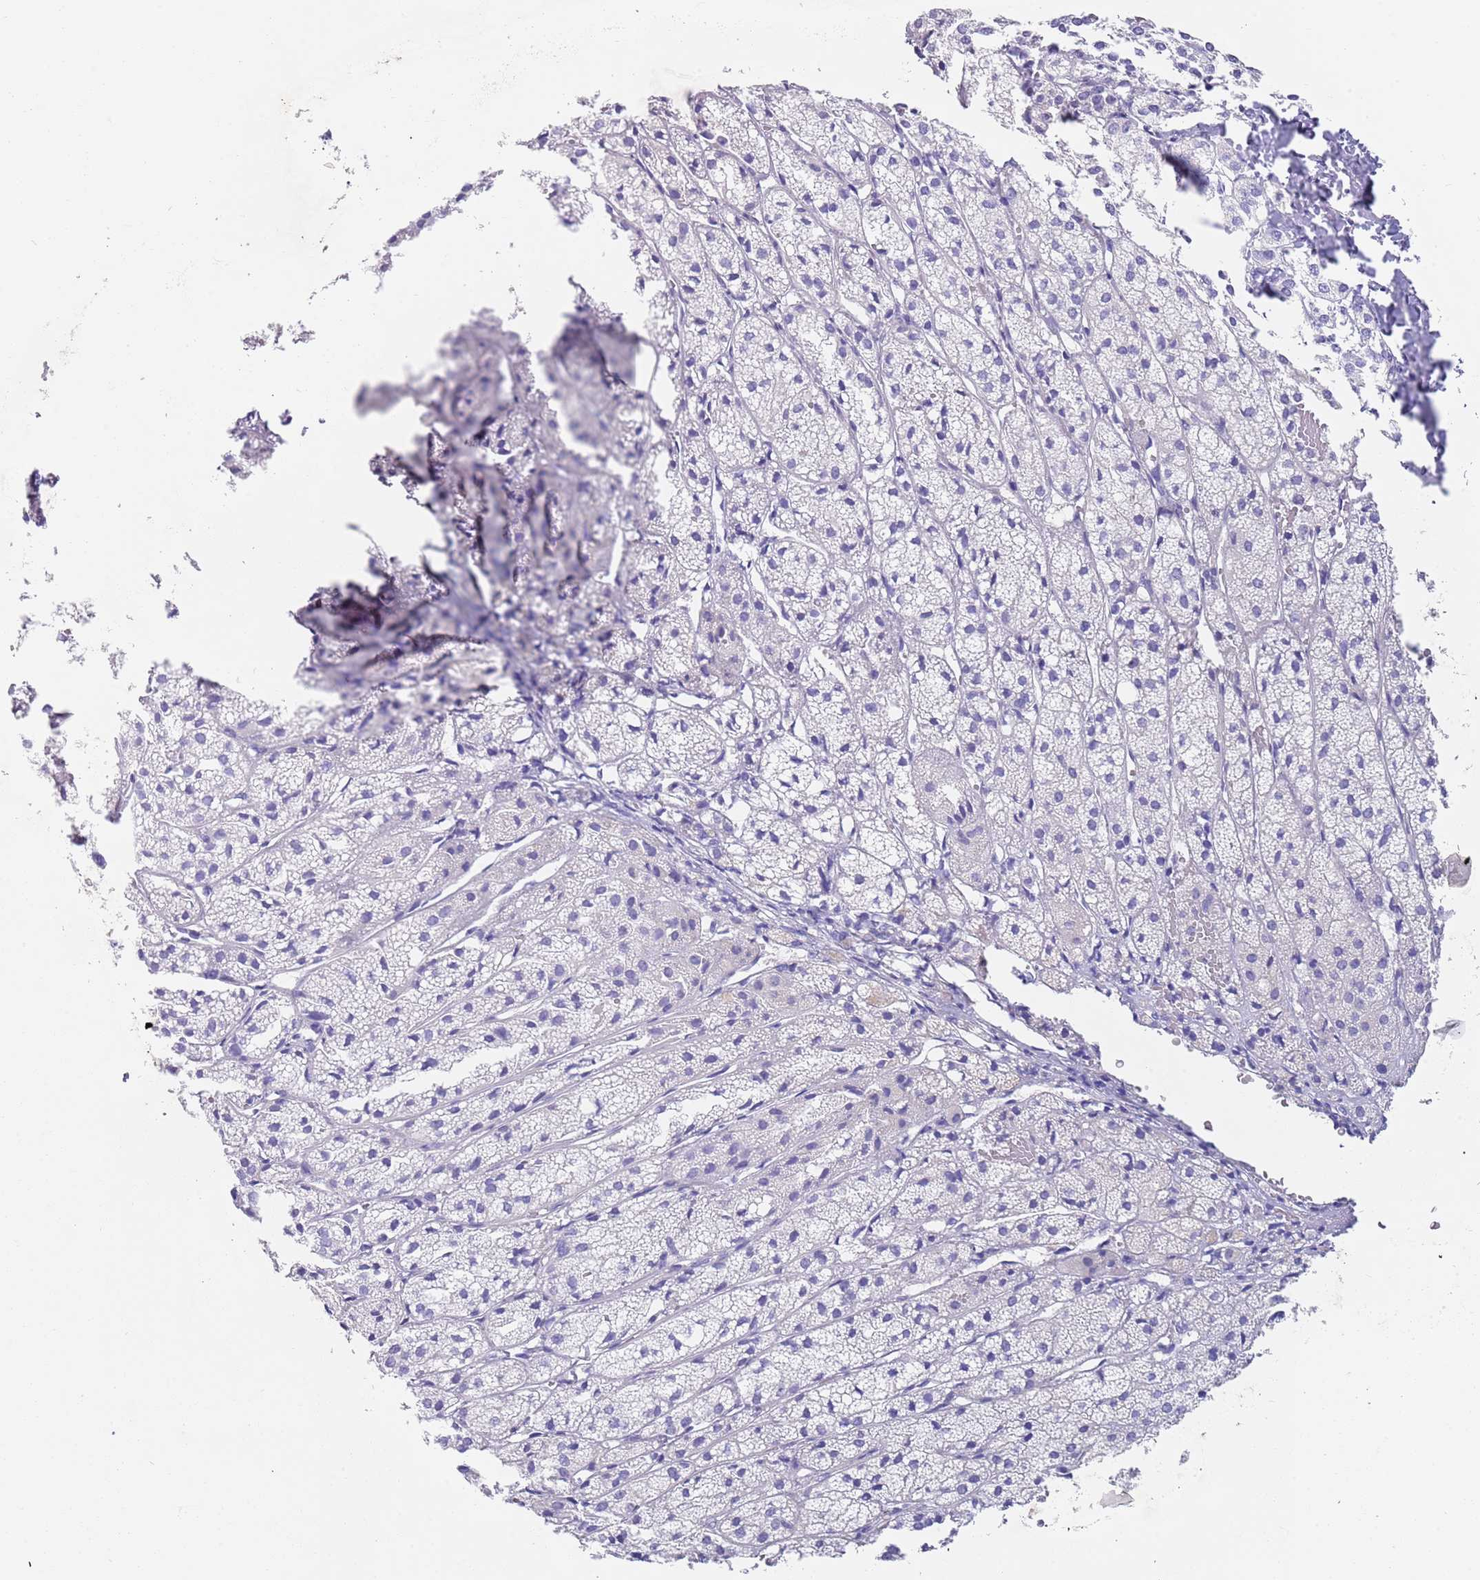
{"staining": {"intensity": "negative", "quantity": "none", "location": "none"}, "tissue": "adrenal gland", "cell_type": "Glandular cells", "image_type": "normal", "snomed": [{"axis": "morphology", "description": "Normal tissue, NOS"}, {"axis": "topography", "description": "Adrenal gland"}], "caption": "Immunohistochemistry histopathology image of normal adrenal gland: adrenal gland stained with DAB (3,3'-diaminobenzidine) shows no significant protein staining in glandular cells. (Brightfield microscopy of DAB (3,3'-diaminobenzidine) immunohistochemistry at high magnification).", "gene": "TYW1B", "patient": {"sex": "female", "age": 44}}